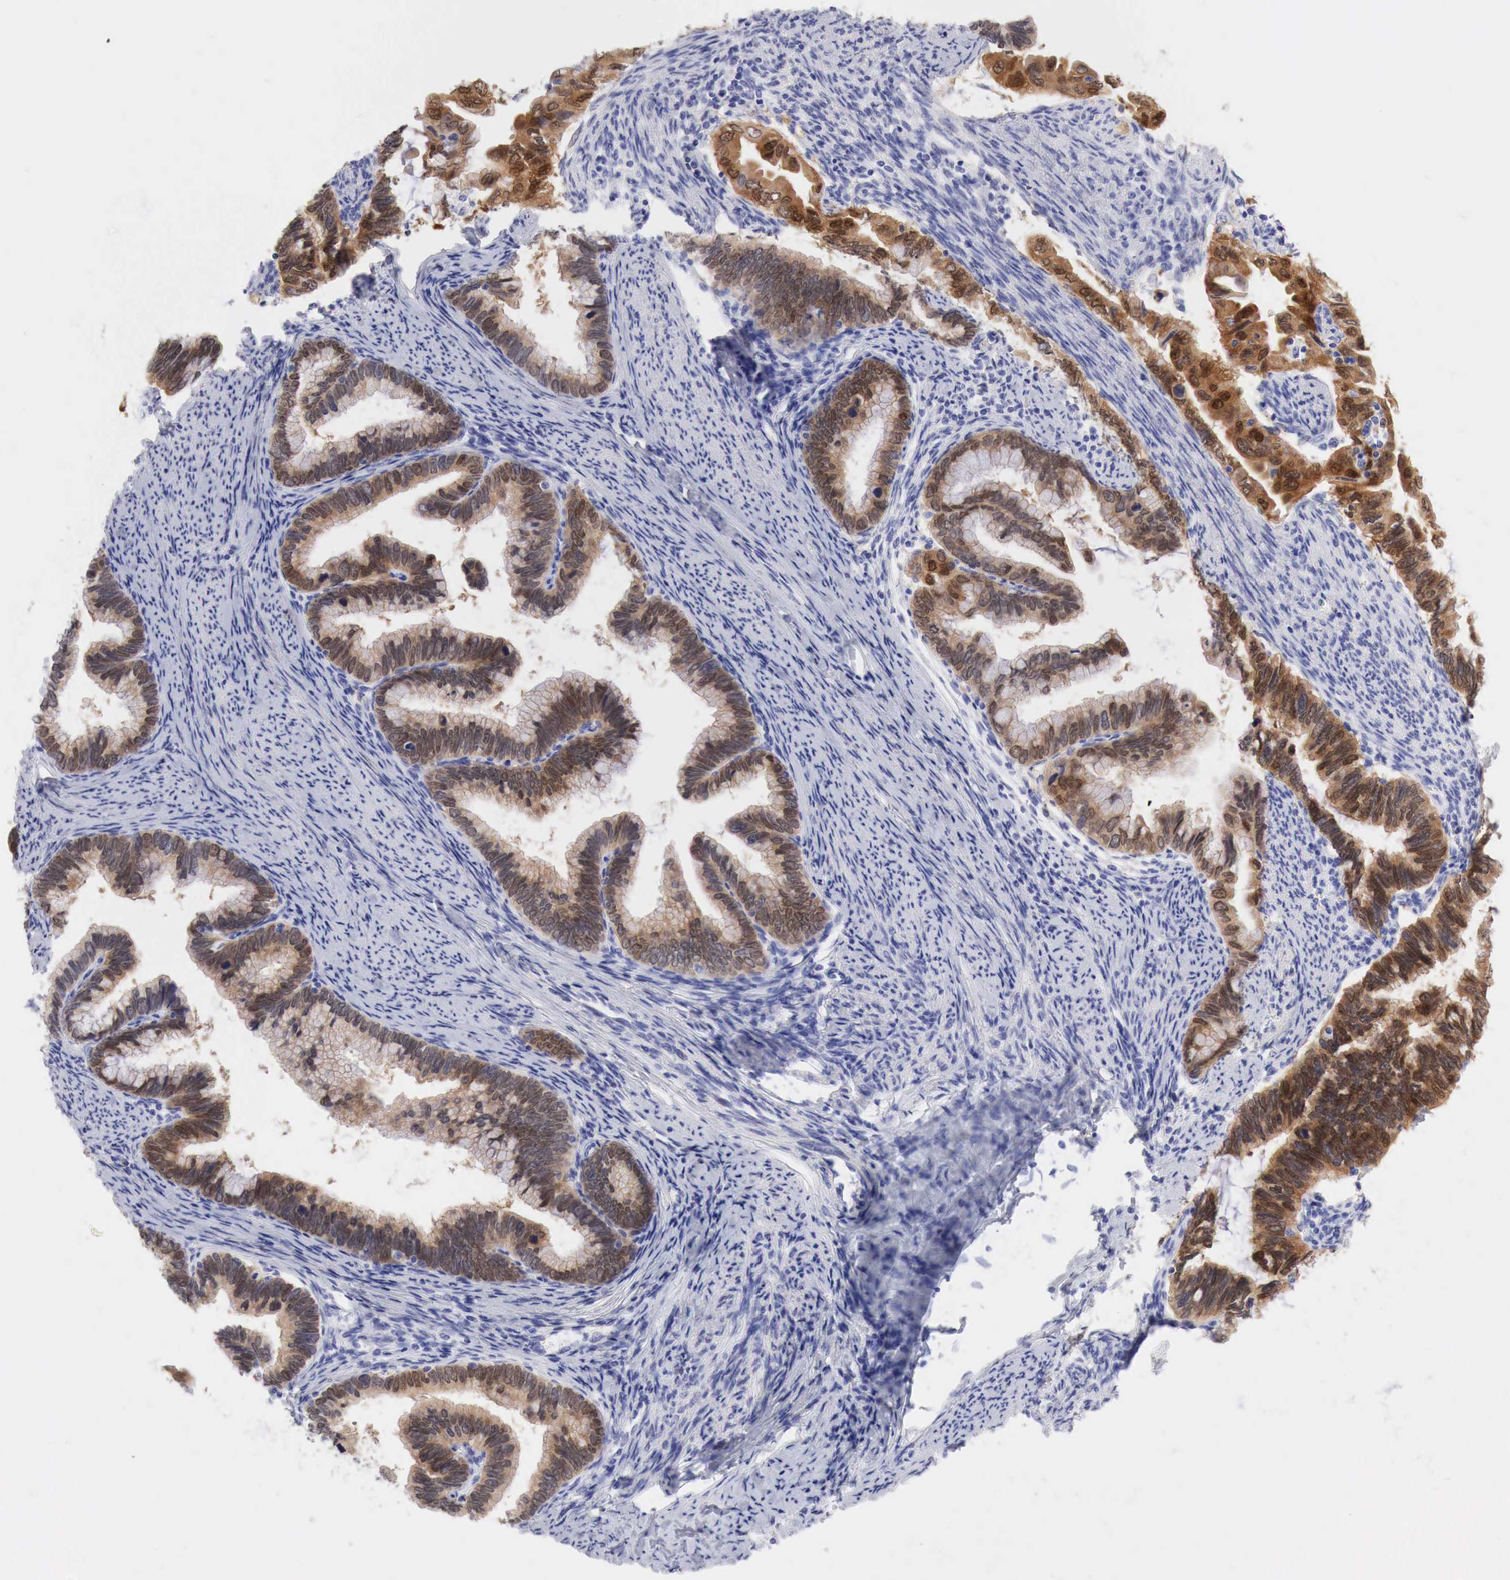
{"staining": {"intensity": "strong", "quantity": ">75%", "location": "cytoplasmic/membranous"}, "tissue": "cervical cancer", "cell_type": "Tumor cells", "image_type": "cancer", "snomed": [{"axis": "morphology", "description": "Adenocarcinoma, NOS"}, {"axis": "topography", "description": "Cervix"}], "caption": "Cervical adenocarcinoma stained for a protein shows strong cytoplasmic/membranous positivity in tumor cells. The protein is shown in brown color, while the nuclei are stained blue.", "gene": "CDKN2A", "patient": {"sex": "female", "age": 49}}